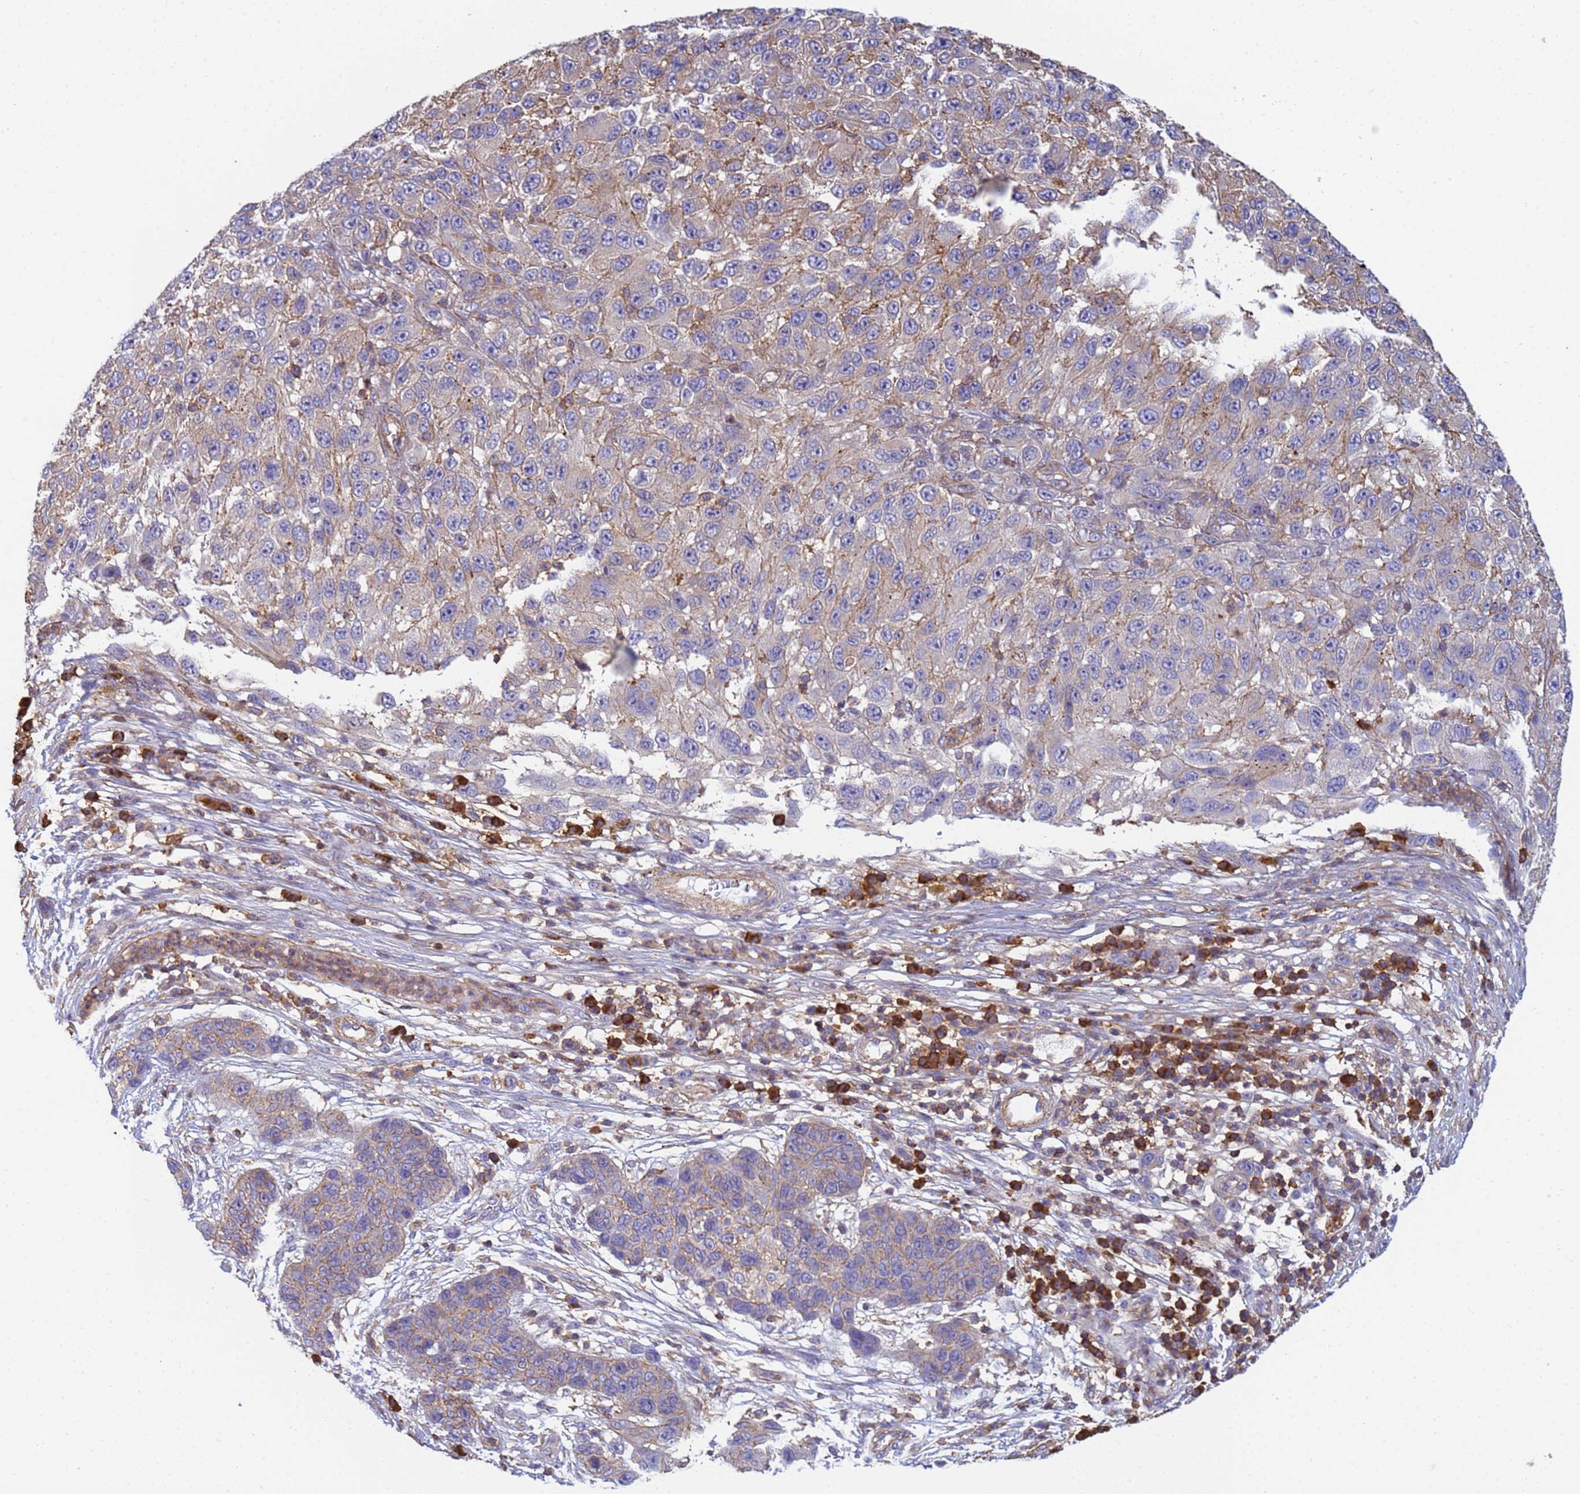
{"staining": {"intensity": "moderate", "quantity": "<25%", "location": "cytoplasmic/membranous"}, "tissue": "melanoma", "cell_type": "Tumor cells", "image_type": "cancer", "snomed": [{"axis": "morphology", "description": "Malignant melanoma, NOS"}, {"axis": "topography", "description": "Skin"}], "caption": "IHC (DAB) staining of human melanoma exhibits moderate cytoplasmic/membranous protein staining in approximately <25% of tumor cells.", "gene": "ZNG1B", "patient": {"sex": "female", "age": 96}}